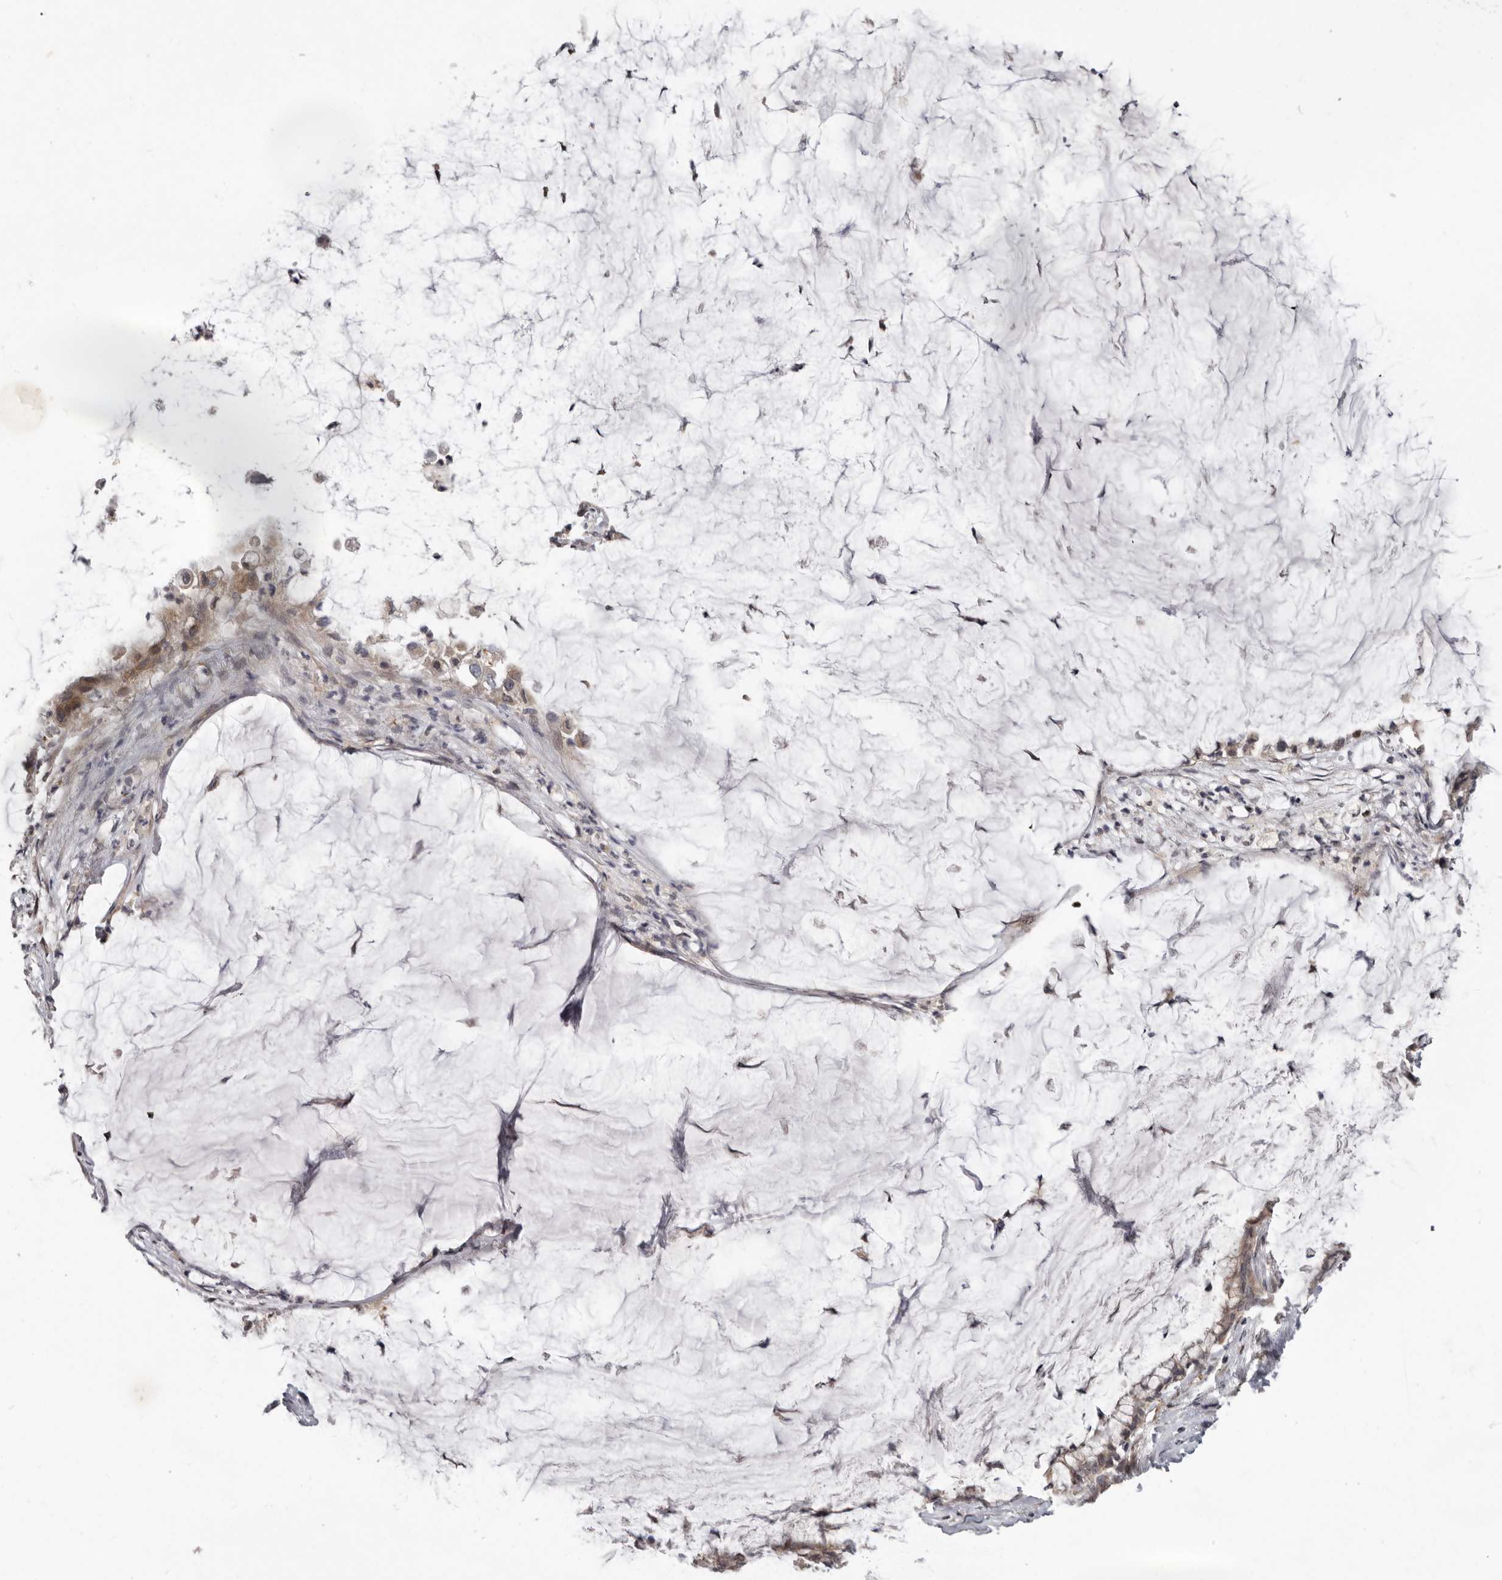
{"staining": {"intensity": "moderate", "quantity": ">75%", "location": "cytoplasmic/membranous"}, "tissue": "pancreatic cancer", "cell_type": "Tumor cells", "image_type": "cancer", "snomed": [{"axis": "morphology", "description": "Adenocarcinoma, NOS"}, {"axis": "topography", "description": "Pancreas"}], "caption": "Pancreatic cancer (adenocarcinoma) stained with DAB immunohistochemistry (IHC) demonstrates medium levels of moderate cytoplasmic/membranous staining in about >75% of tumor cells.", "gene": "BAD", "patient": {"sex": "male", "age": 41}}